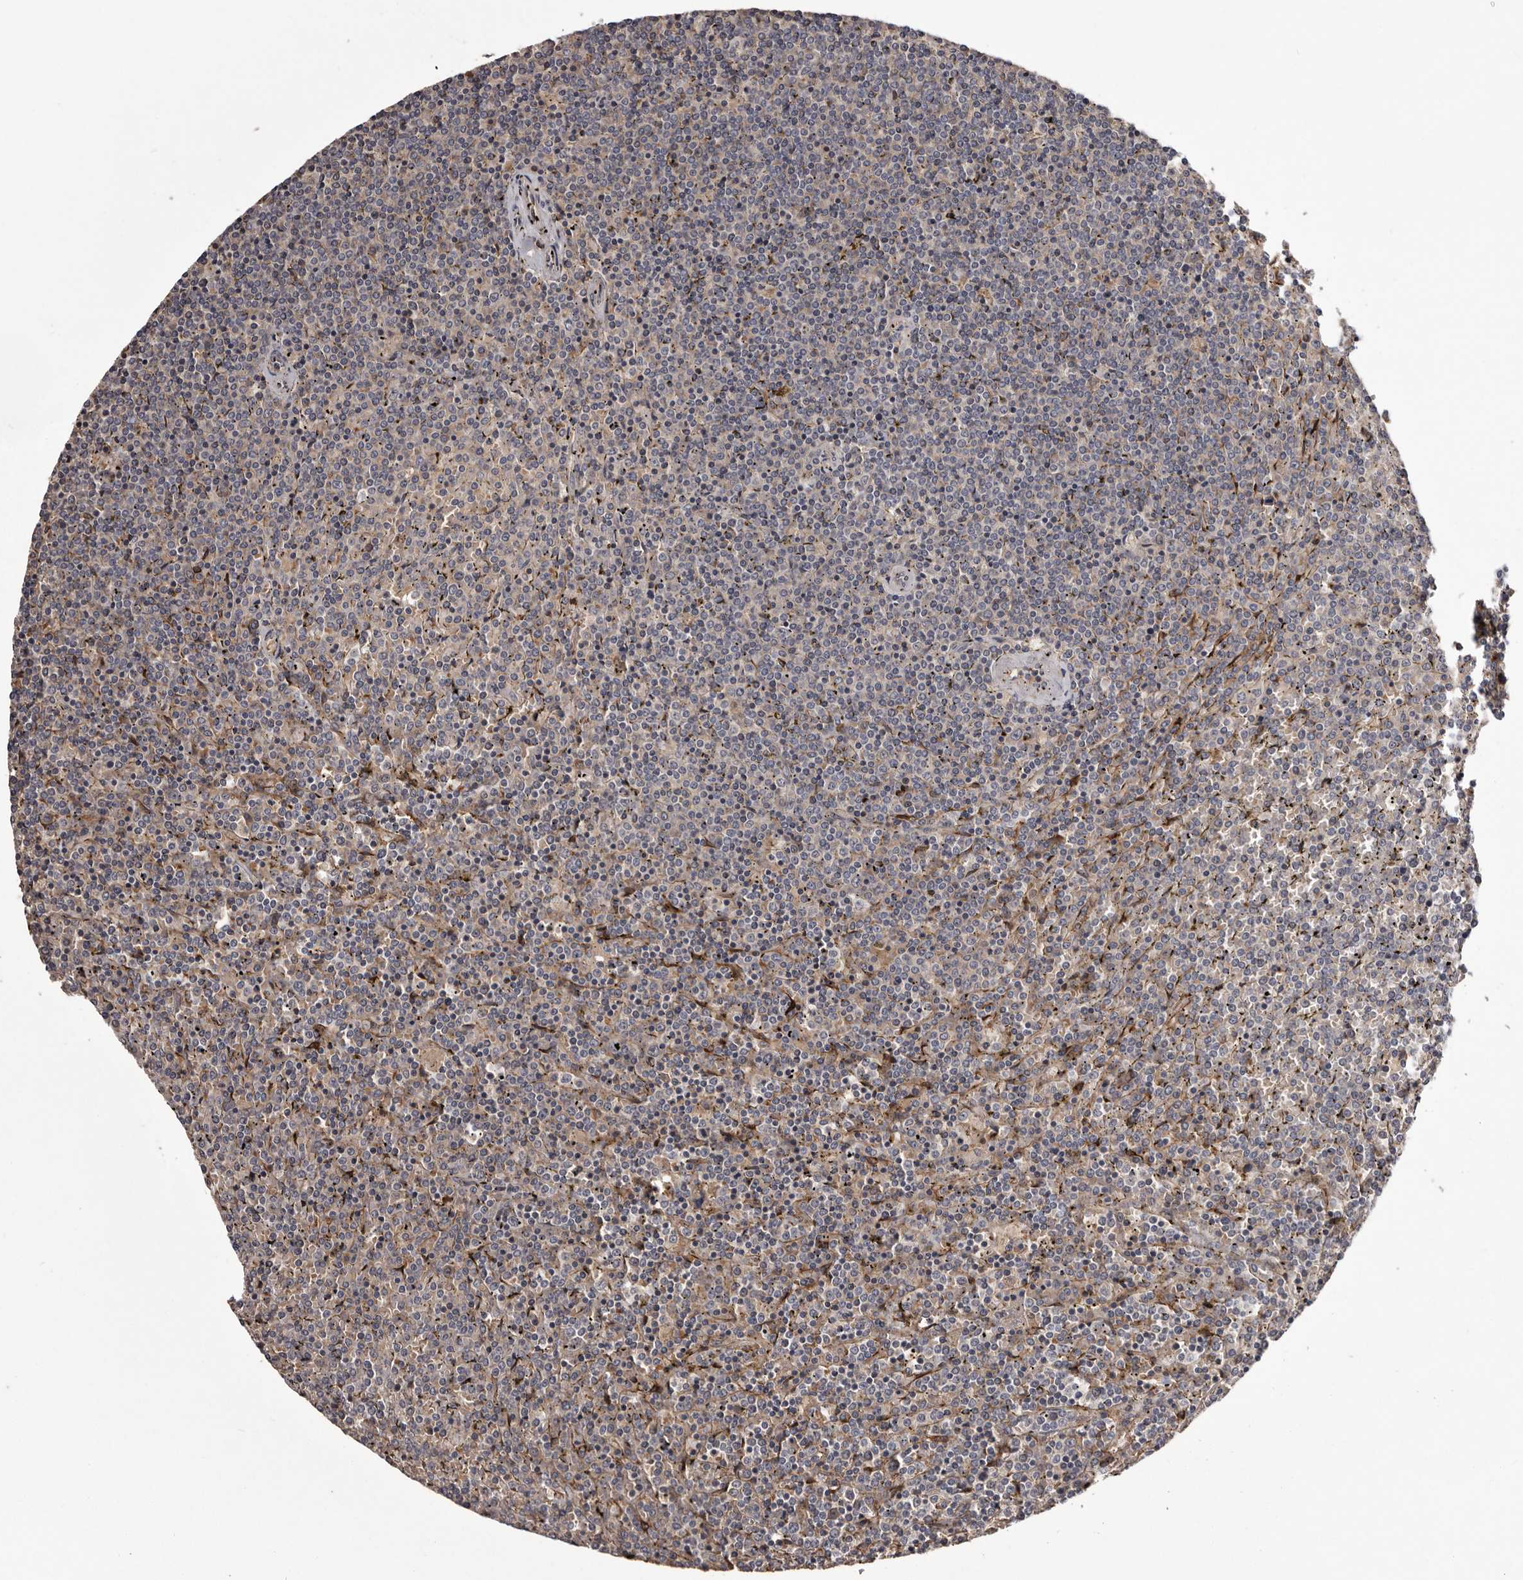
{"staining": {"intensity": "negative", "quantity": "none", "location": "none"}, "tissue": "lymphoma", "cell_type": "Tumor cells", "image_type": "cancer", "snomed": [{"axis": "morphology", "description": "Malignant lymphoma, non-Hodgkin's type, Low grade"}, {"axis": "topography", "description": "Spleen"}], "caption": "Lymphoma was stained to show a protein in brown. There is no significant expression in tumor cells.", "gene": "CYP1B1", "patient": {"sex": "female", "age": 19}}